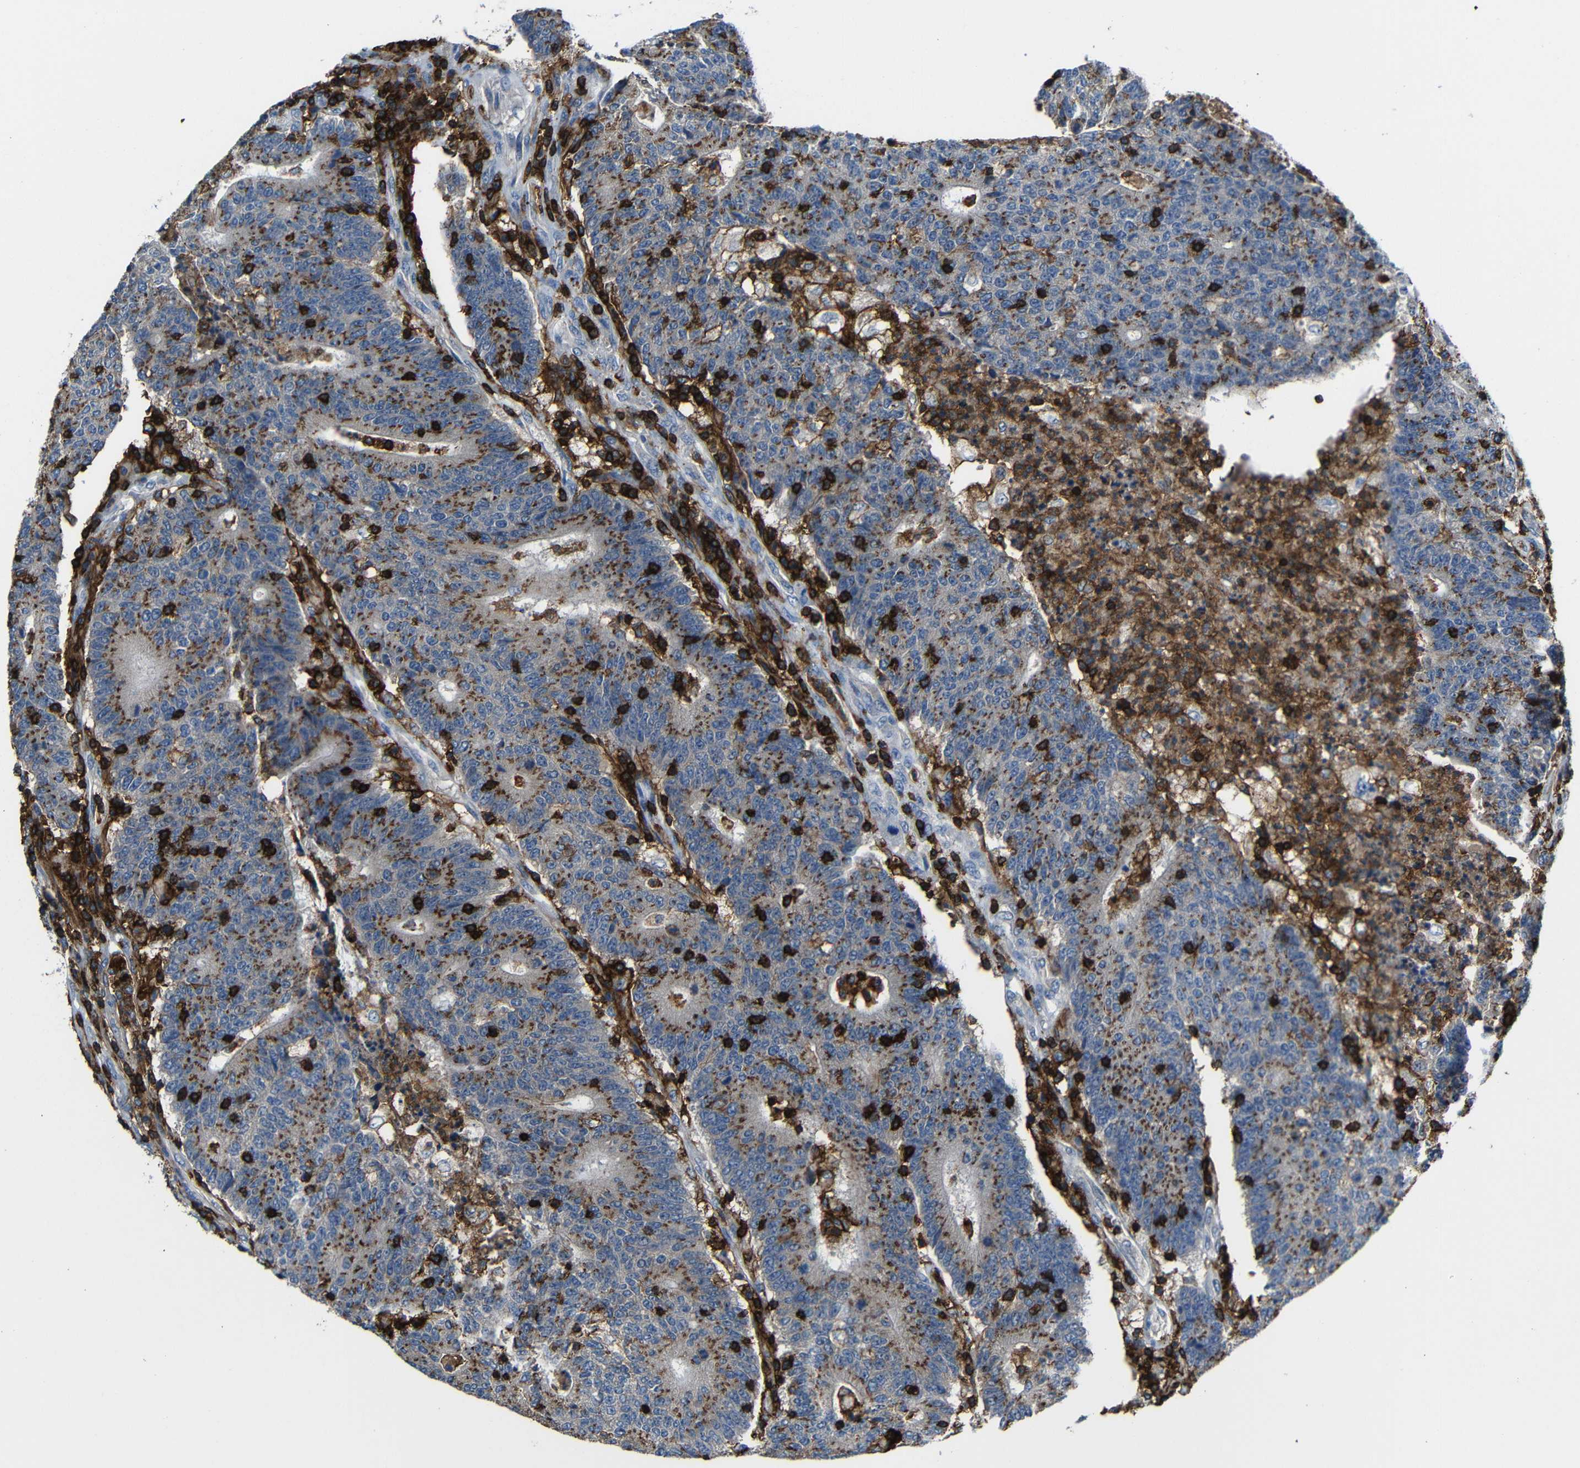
{"staining": {"intensity": "moderate", "quantity": "25%-75%", "location": "cytoplasmic/membranous"}, "tissue": "colorectal cancer", "cell_type": "Tumor cells", "image_type": "cancer", "snomed": [{"axis": "morphology", "description": "Normal tissue, NOS"}, {"axis": "morphology", "description": "Adenocarcinoma, NOS"}, {"axis": "topography", "description": "Colon"}], "caption": "Approximately 25%-75% of tumor cells in human colorectal adenocarcinoma reveal moderate cytoplasmic/membranous protein staining as visualized by brown immunohistochemical staining.", "gene": "P2RY12", "patient": {"sex": "female", "age": 75}}